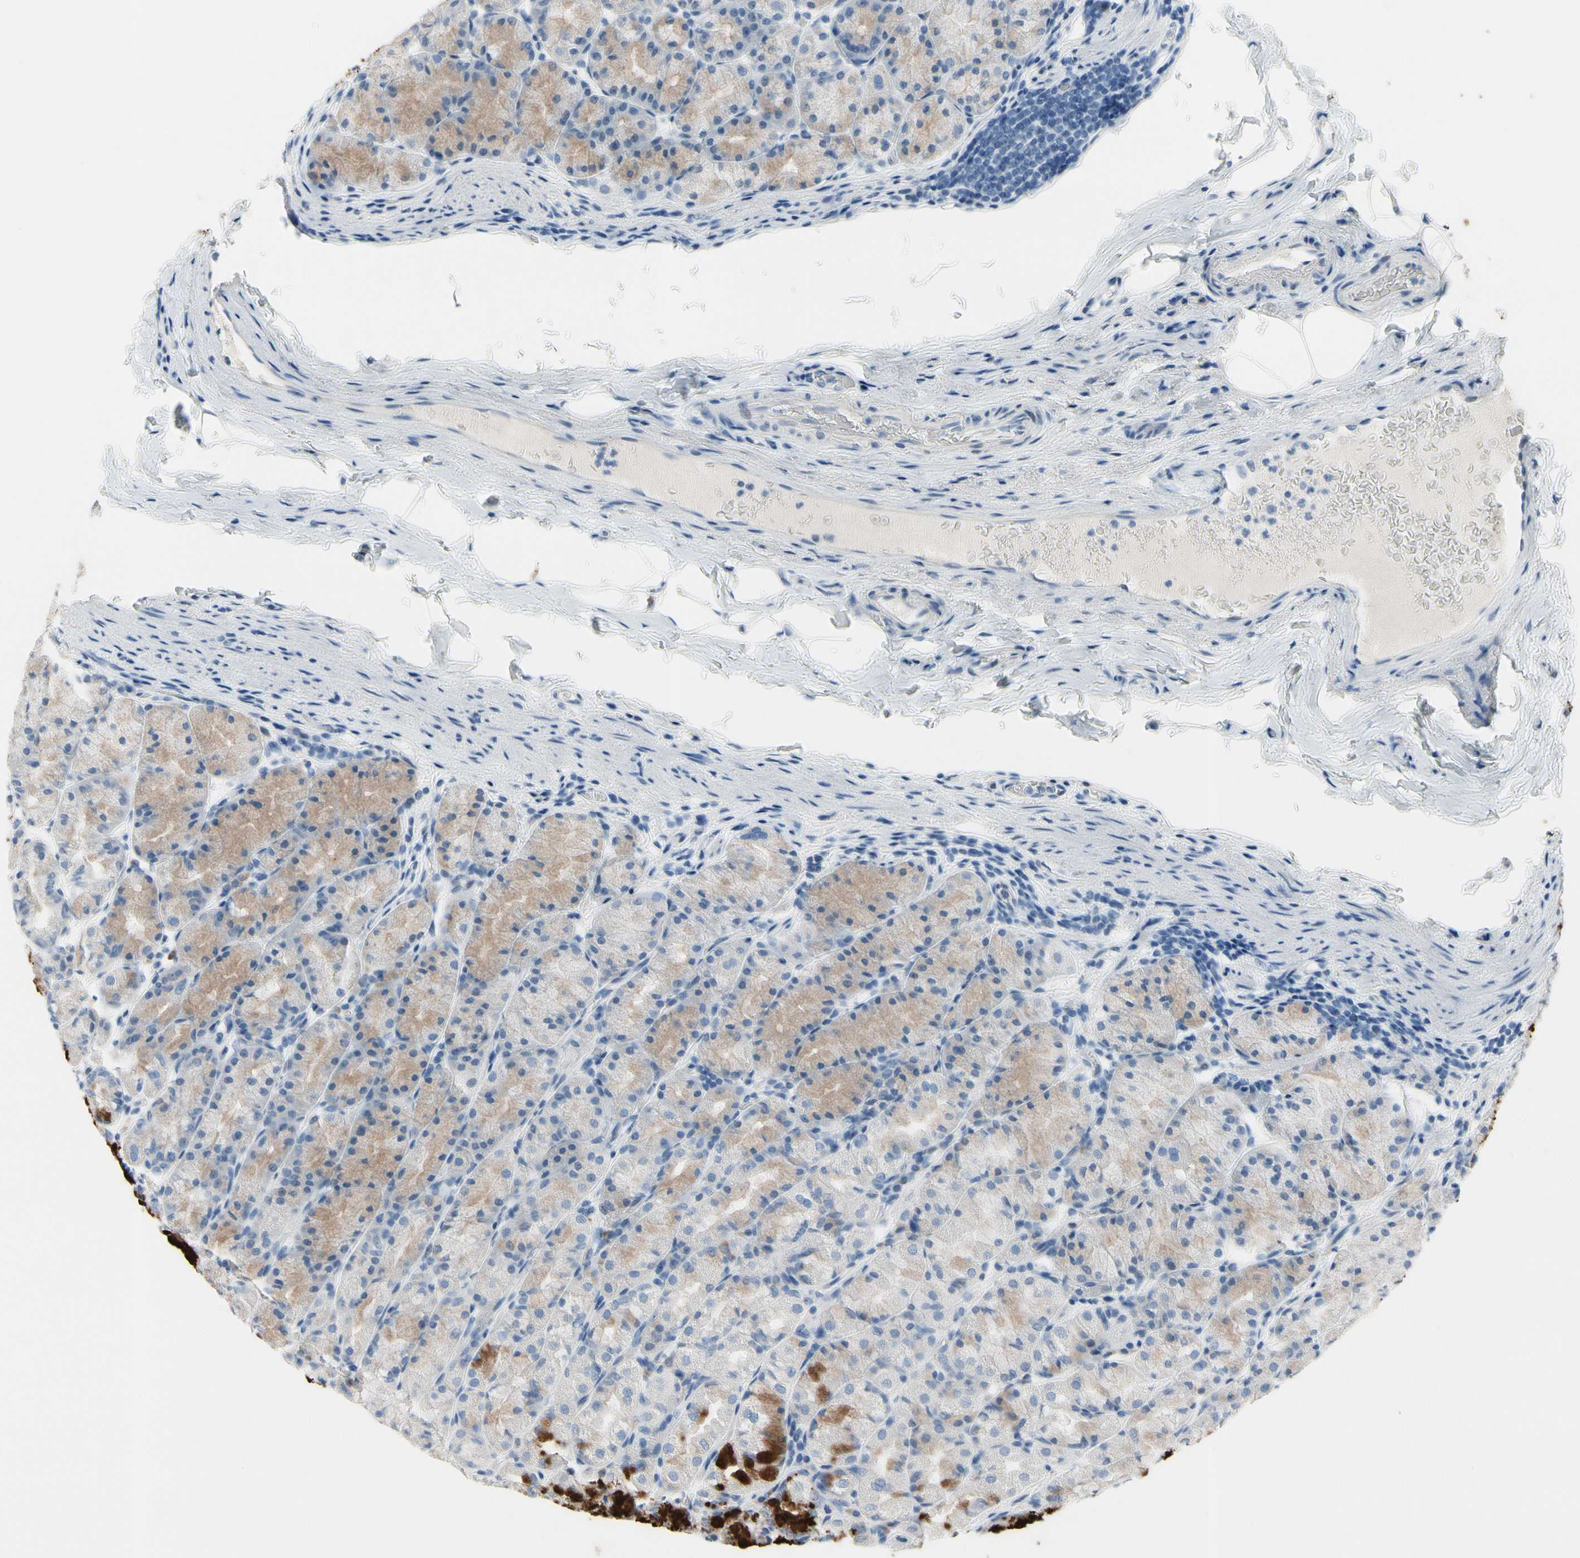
{"staining": {"intensity": "strong", "quantity": "25%-75%", "location": "cytoplasmic/membranous"}, "tissue": "stomach", "cell_type": "Glandular cells", "image_type": "normal", "snomed": [{"axis": "morphology", "description": "Normal tissue, NOS"}, {"axis": "topography", "description": "Stomach, upper"}], "caption": "A high amount of strong cytoplasmic/membranous staining is seen in about 25%-75% of glandular cells in unremarkable stomach.", "gene": "MUC5B", "patient": {"sex": "male", "age": 68}}